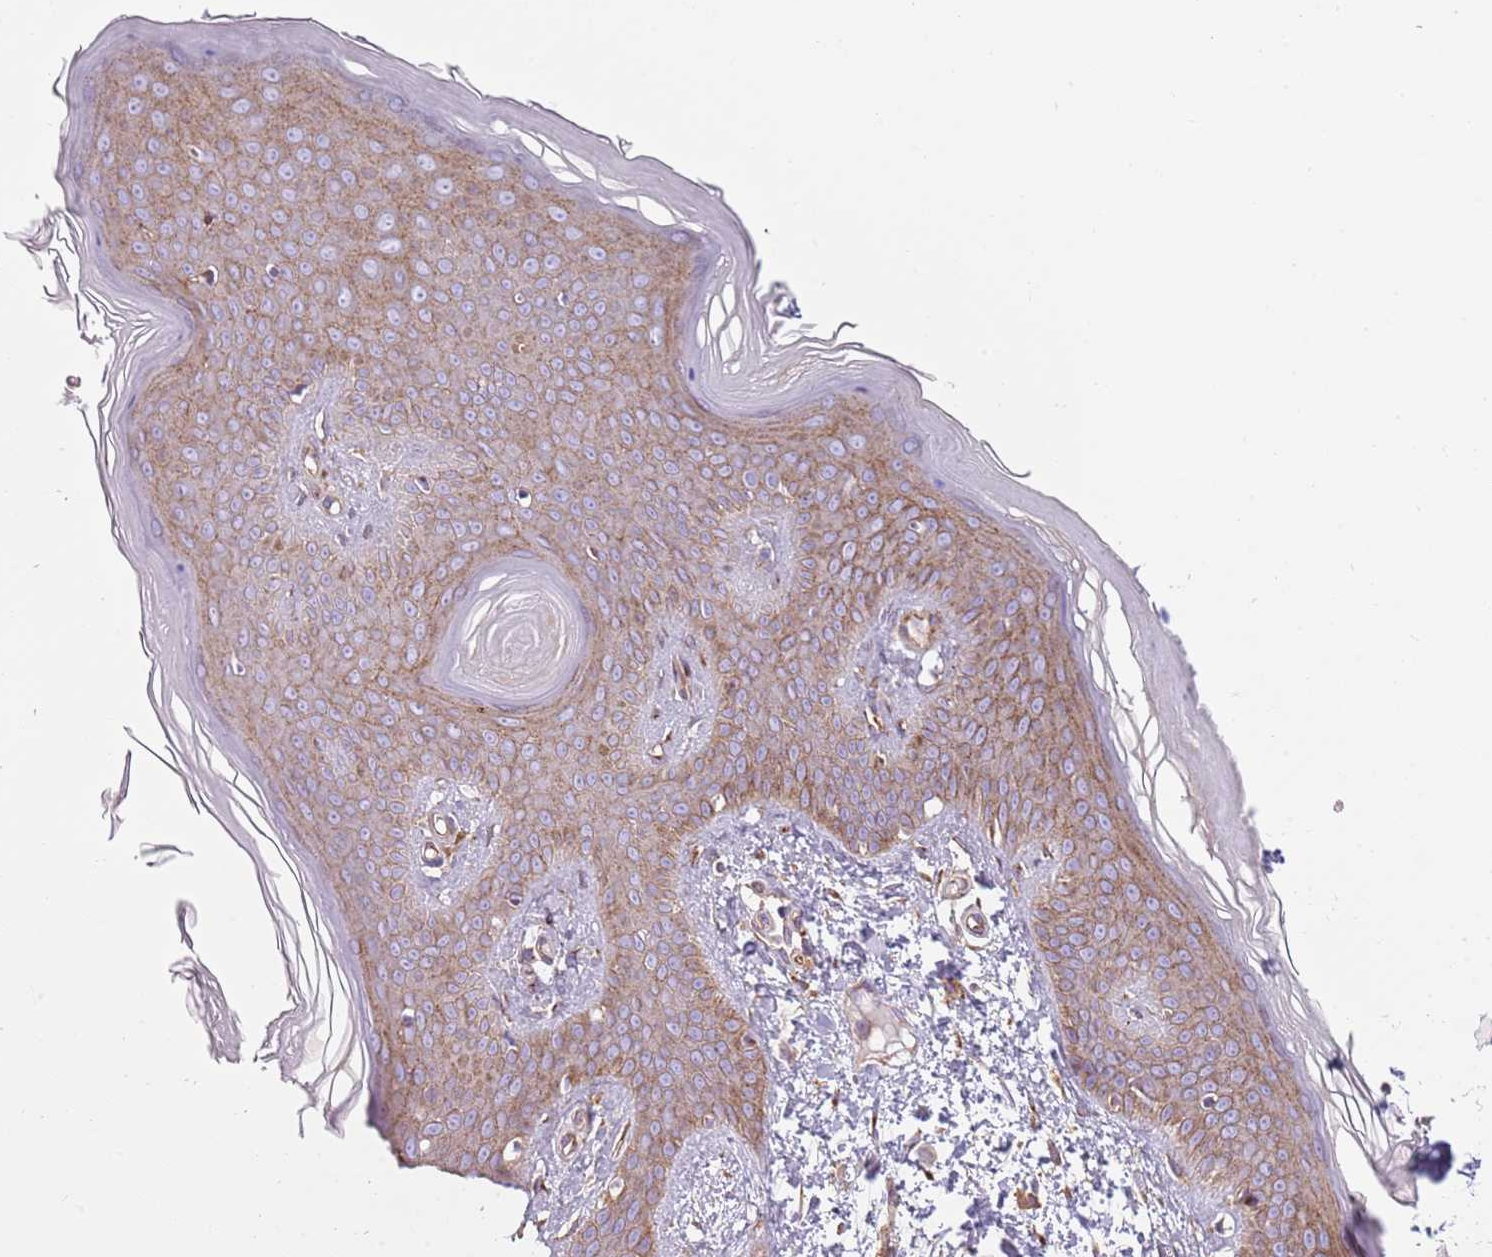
{"staining": {"intensity": "weak", "quantity": ">75%", "location": "cytoplasmic/membranous"}, "tissue": "skin", "cell_type": "Fibroblasts", "image_type": "normal", "snomed": [{"axis": "morphology", "description": "Normal tissue, NOS"}, {"axis": "topography", "description": "Skin"}], "caption": "IHC image of benign skin stained for a protein (brown), which shows low levels of weak cytoplasmic/membranous positivity in approximately >75% of fibroblasts.", "gene": "SNX1", "patient": {"sex": "male", "age": 36}}